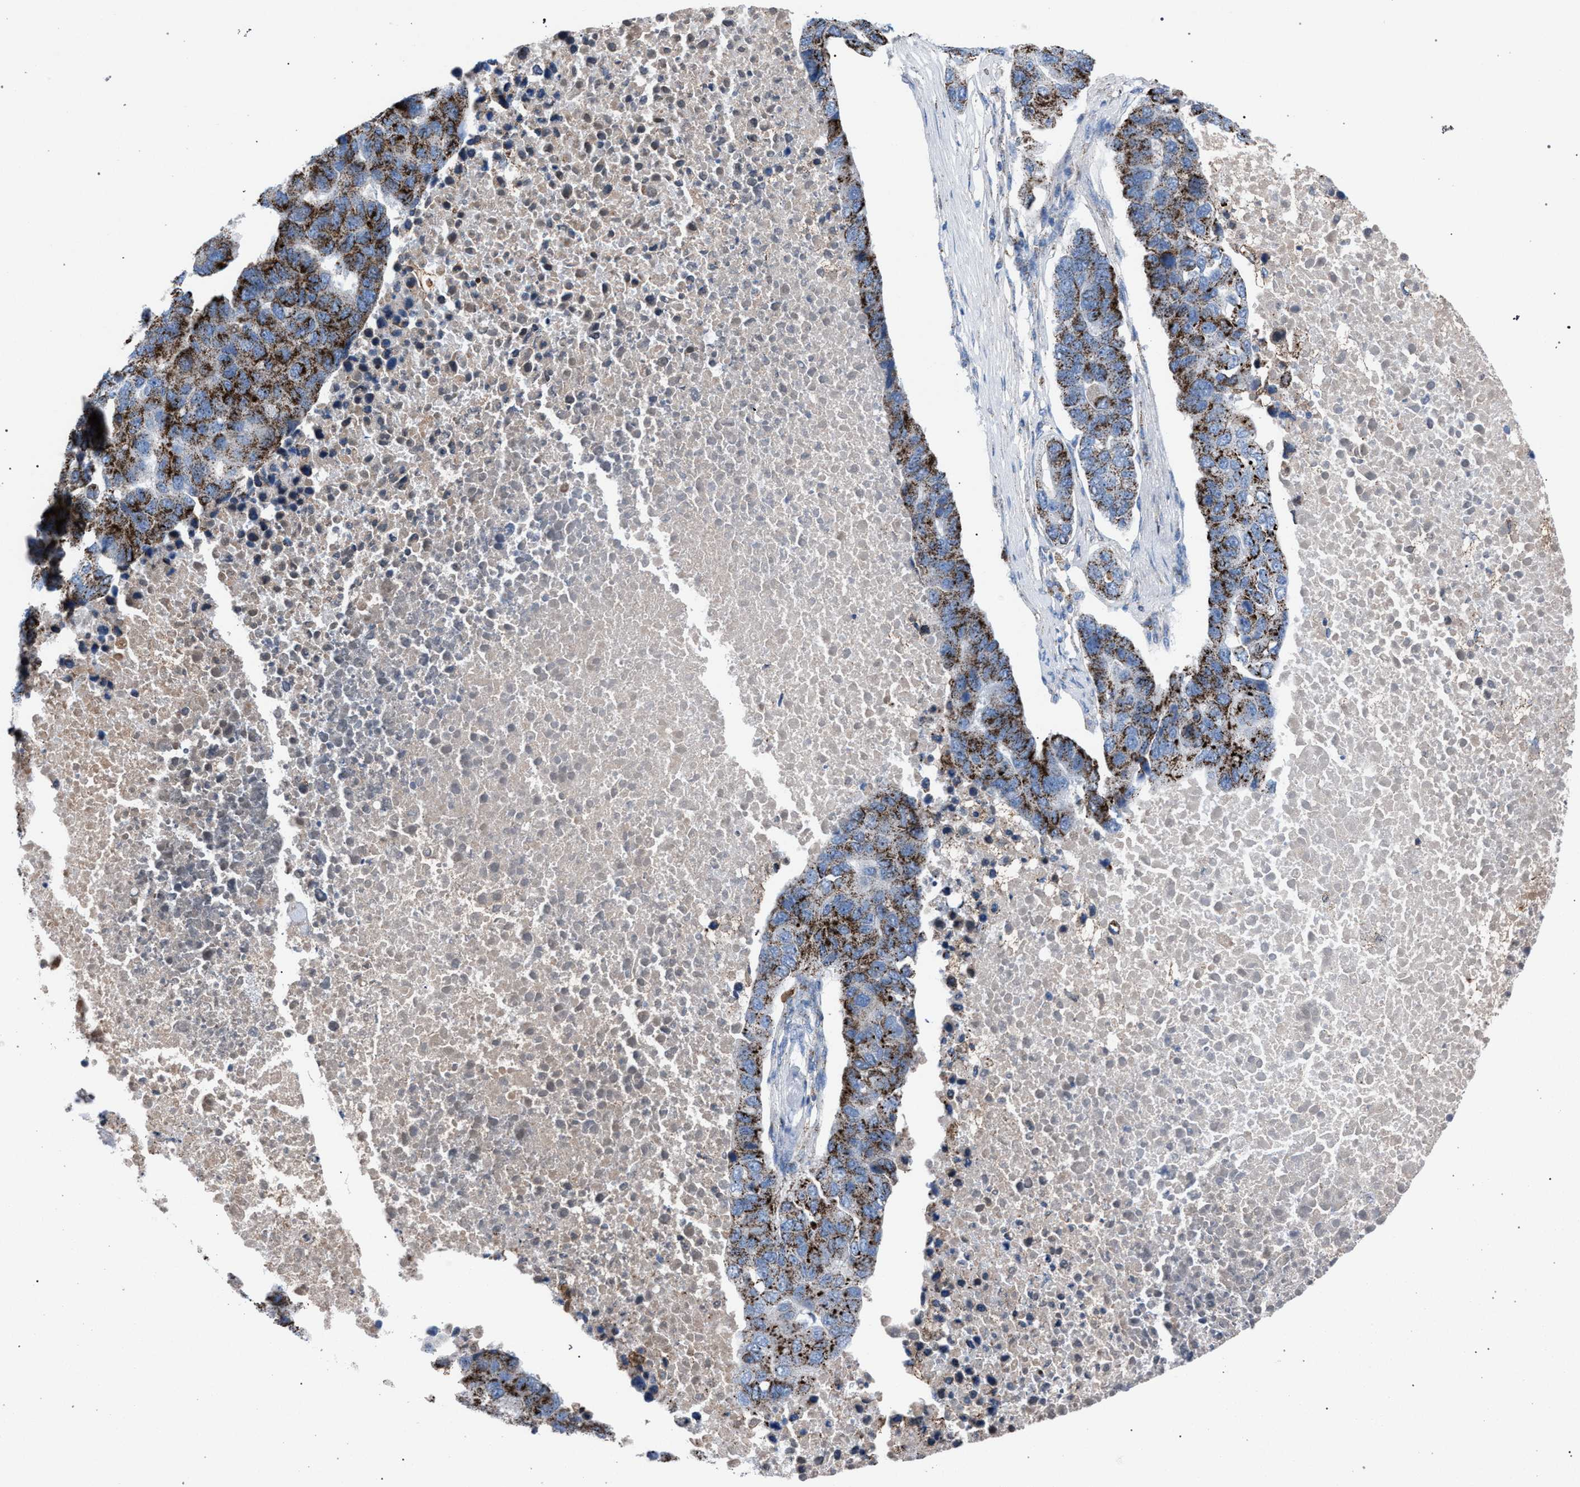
{"staining": {"intensity": "moderate", "quantity": ">75%", "location": "cytoplasmic/membranous"}, "tissue": "pancreatic cancer", "cell_type": "Tumor cells", "image_type": "cancer", "snomed": [{"axis": "morphology", "description": "Adenocarcinoma, NOS"}, {"axis": "topography", "description": "Pancreas"}], "caption": "Protein analysis of pancreatic adenocarcinoma tissue demonstrates moderate cytoplasmic/membranous positivity in about >75% of tumor cells.", "gene": "HSD17B4", "patient": {"sex": "female", "age": 61}}